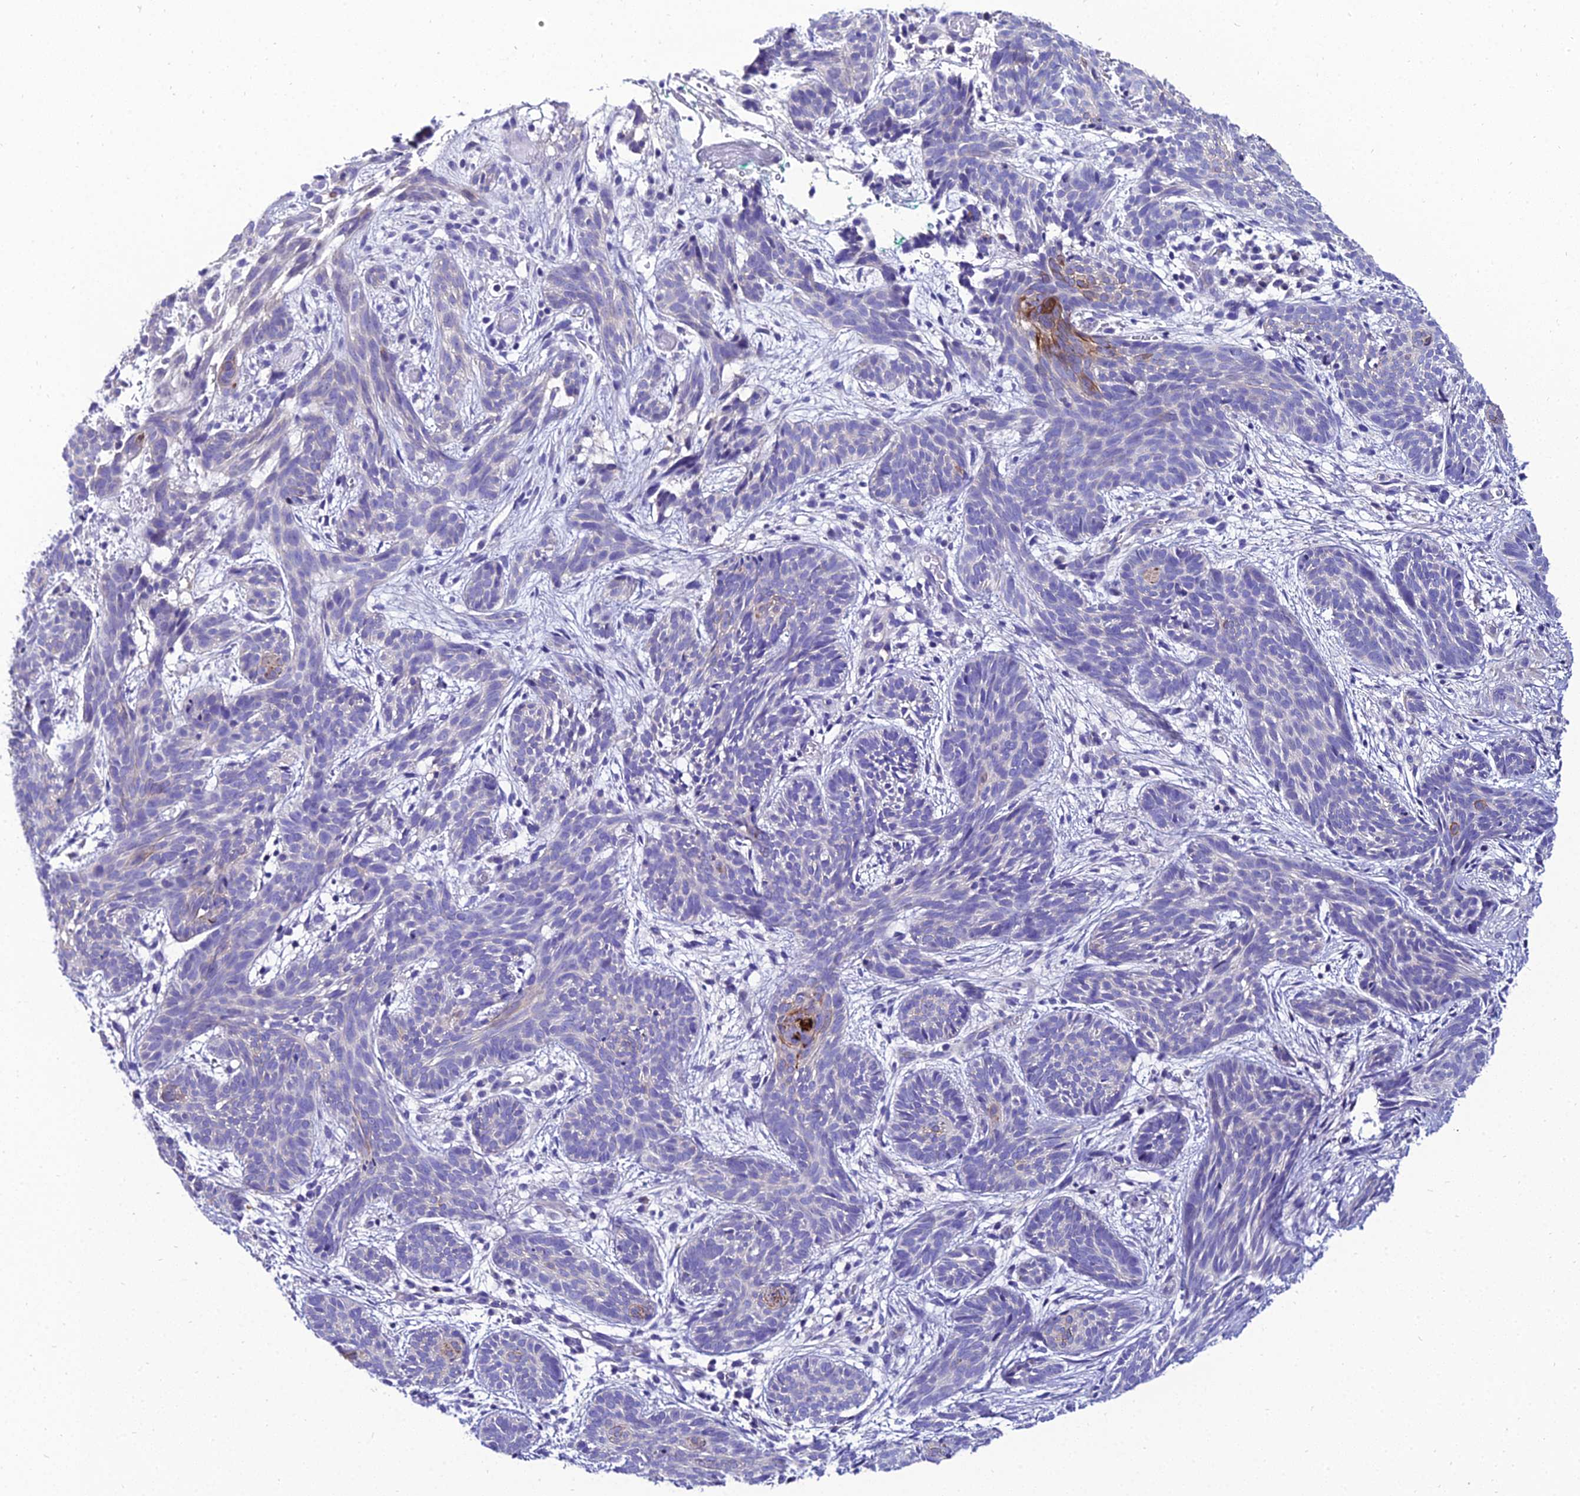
{"staining": {"intensity": "moderate", "quantity": "<25%", "location": "cytoplasmic/membranous"}, "tissue": "skin cancer", "cell_type": "Tumor cells", "image_type": "cancer", "snomed": [{"axis": "morphology", "description": "Basal cell carcinoma"}, {"axis": "topography", "description": "Skin"}], "caption": "Immunohistochemical staining of skin basal cell carcinoma exhibits low levels of moderate cytoplasmic/membranous protein staining in approximately <25% of tumor cells.", "gene": "SHQ1", "patient": {"sex": "female", "age": 81}}